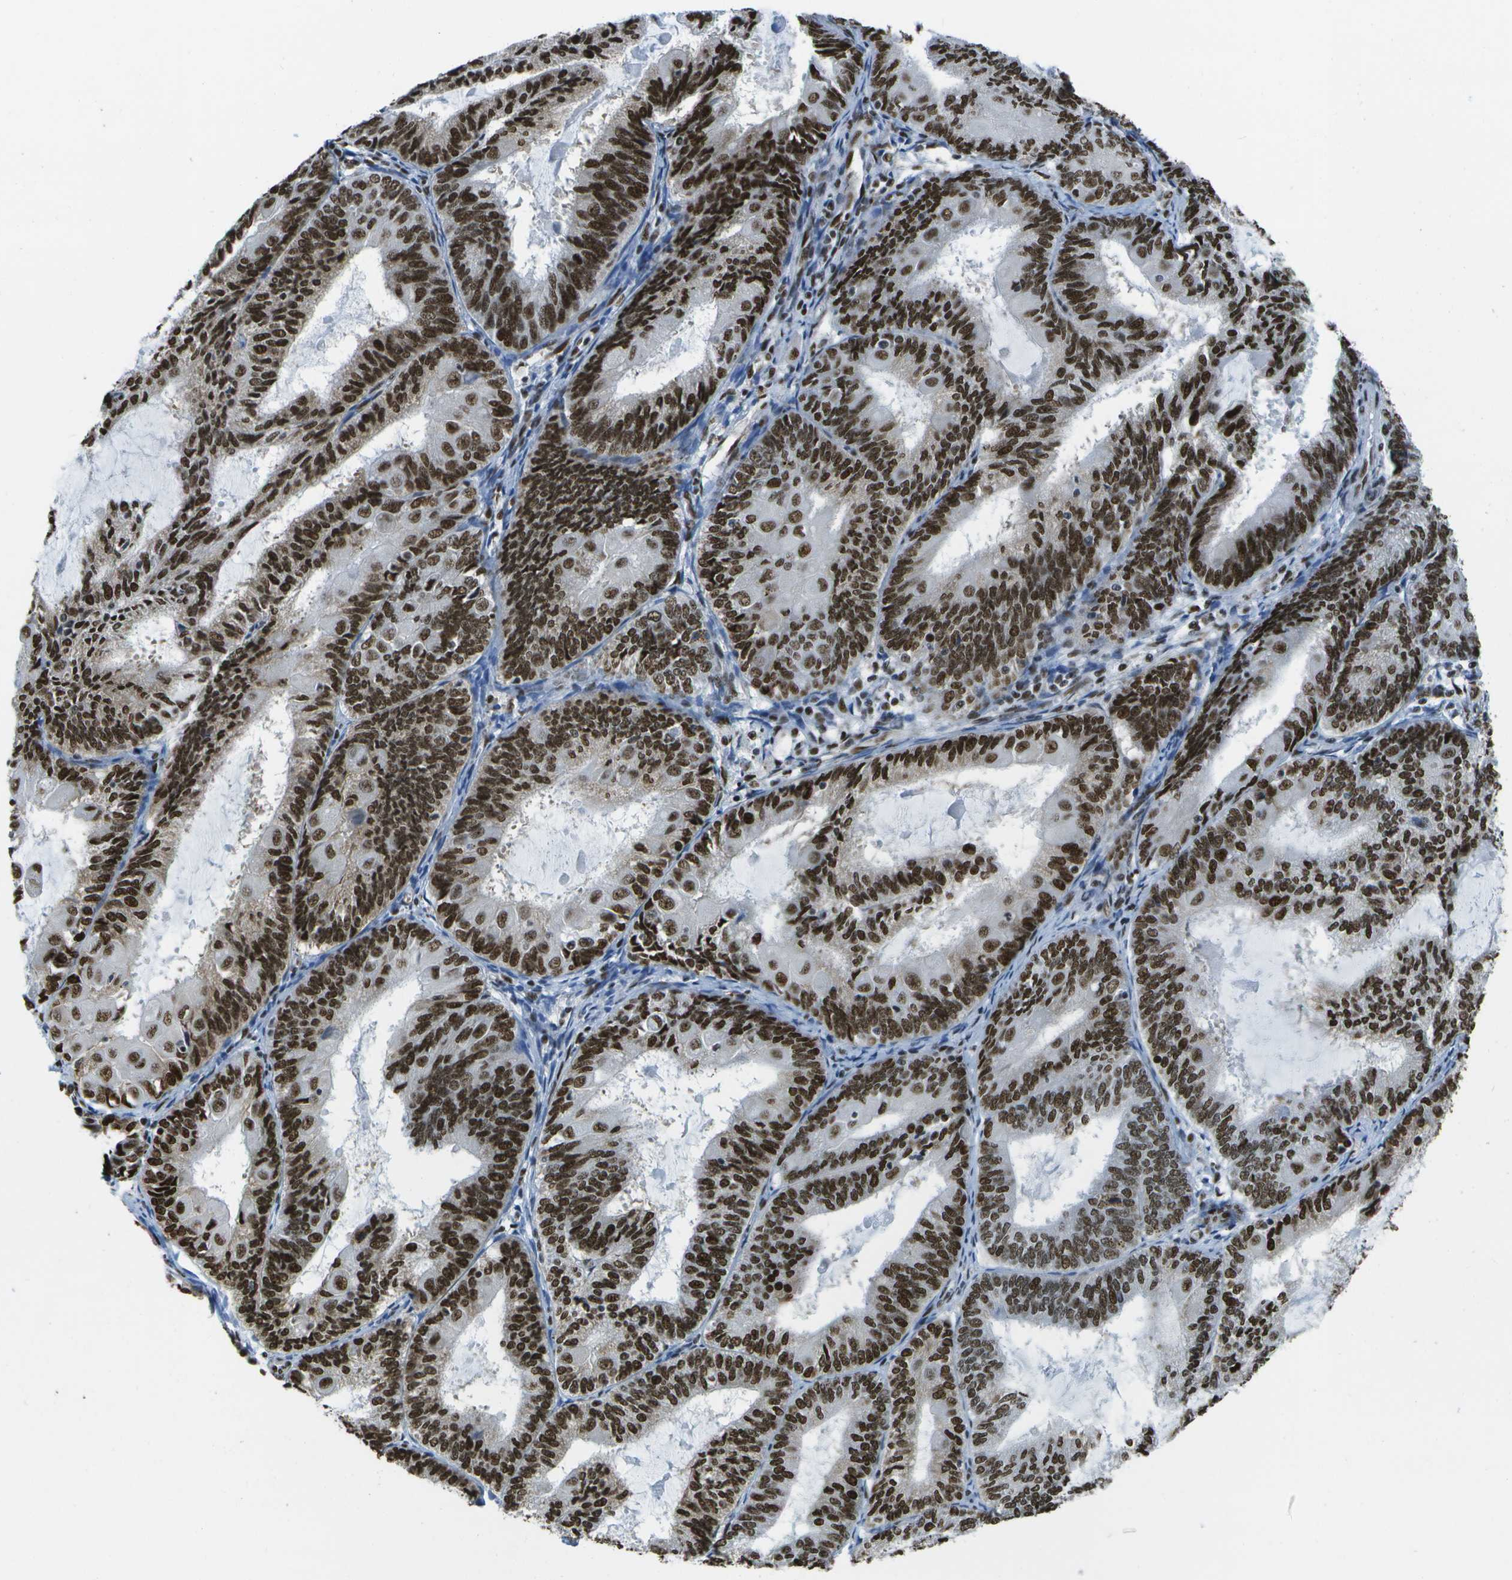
{"staining": {"intensity": "strong", "quantity": ">75%", "location": "nuclear"}, "tissue": "endometrial cancer", "cell_type": "Tumor cells", "image_type": "cancer", "snomed": [{"axis": "morphology", "description": "Adenocarcinoma, NOS"}, {"axis": "topography", "description": "Endometrium"}], "caption": "Tumor cells demonstrate high levels of strong nuclear staining in about >75% of cells in human endometrial cancer. Using DAB (brown) and hematoxylin (blue) stains, captured at high magnification using brightfield microscopy.", "gene": "NSRP1", "patient": {"sex": "female", "age": 81}}